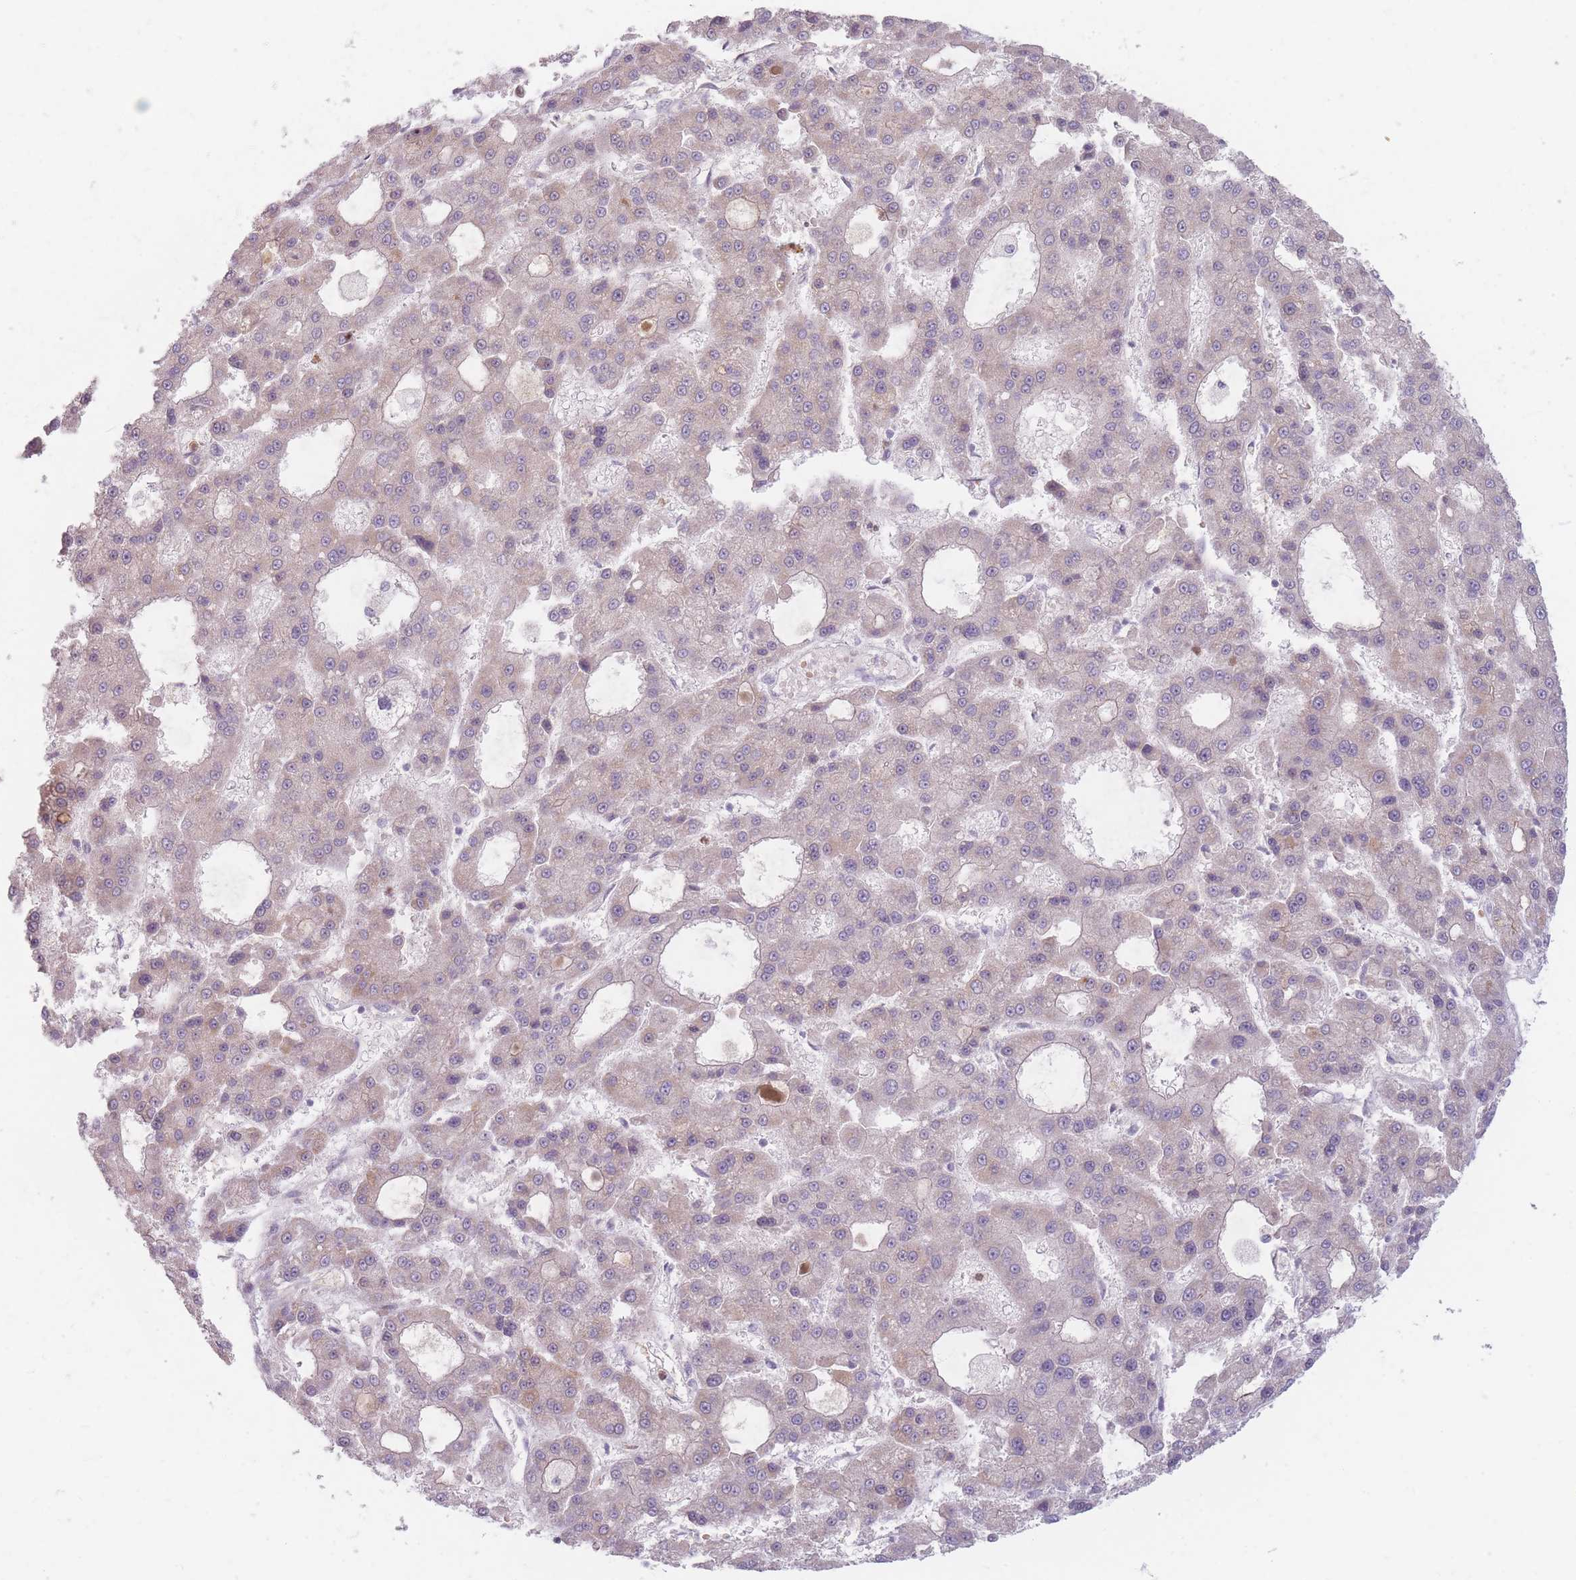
{"staining": {"intensity": "weak", "quantity": "25%-75%", "location": "cytoplasmic/membranous"}, "tissue": "liver cancer", "cell_type": "Tumor cells", "image_type": "cancer", "snomed": [{"axis": "morphology", "description": "Carcinoma, Hepatocellular, NOS"}, {"axis": "topography", "description": "Liver"}], "caption": "Liver cancer stained with IHC shows weak cytoplasmic/membranous staining in about 25%-75% of tumor cells. The protein of interest is shown in brown color, while the nuclei are stained blue.", "gene": "CHCHD7", "patient": {"sex": "male", "age": 70}}